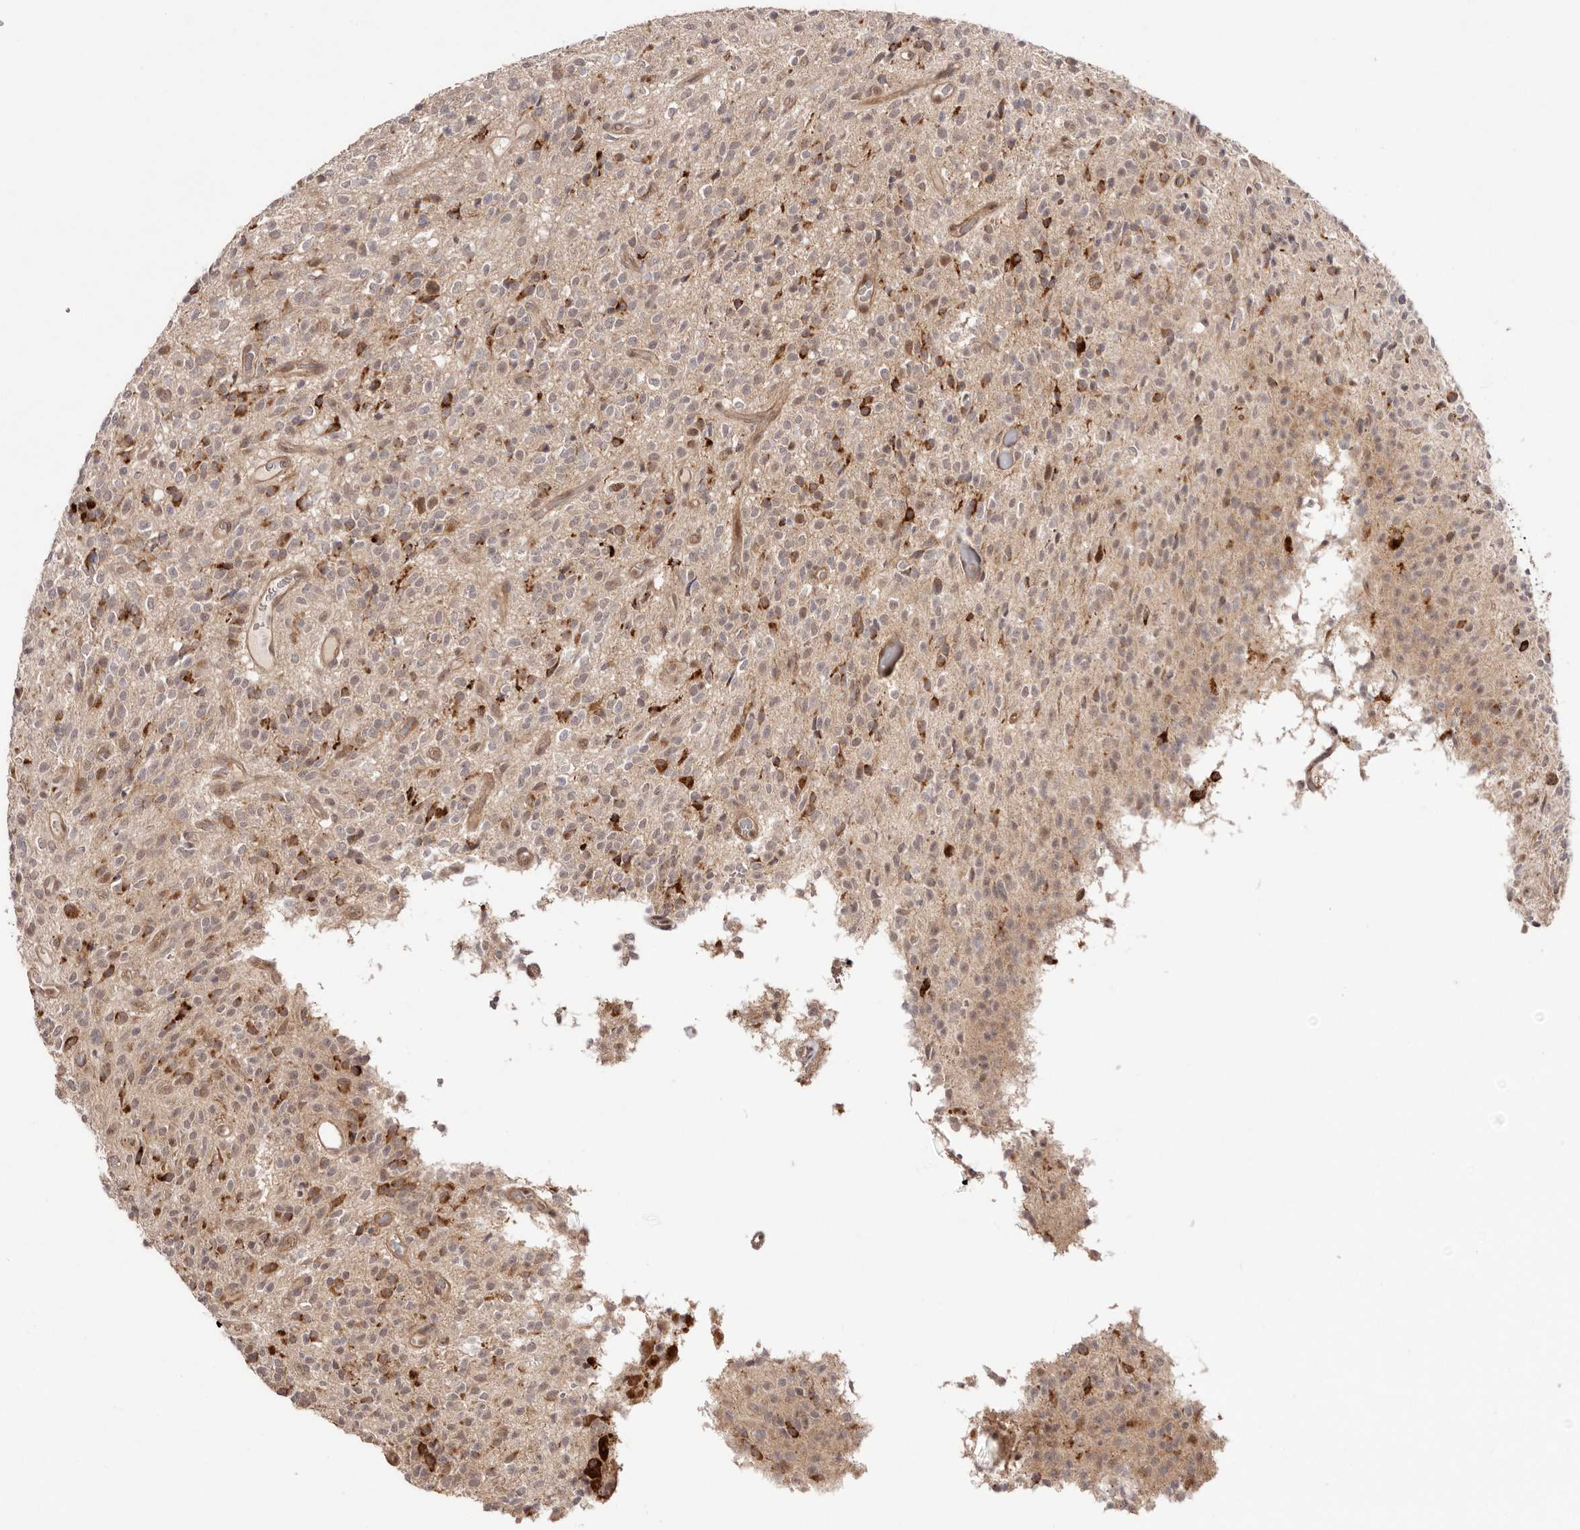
{"staining": {"intensity": "negative", "quantity": "none", "location": "none"}, "tissue": "glioma", "cell_type": "Tumor cells", "image_type": "cancer", "snomed": [{"axis": "morphology", "description": "Glioma, malignant, High grade"}, {"axis": "topography", "description": "Brain"}], "caption": "Immunohistochemical staining of glioma reveals no significant staining in tumor cells. (DAB IHC visualized using brightfield microscopy, high magnification).", "gene": "EGR3", "patient": {"sex": "male", "age": 34}}